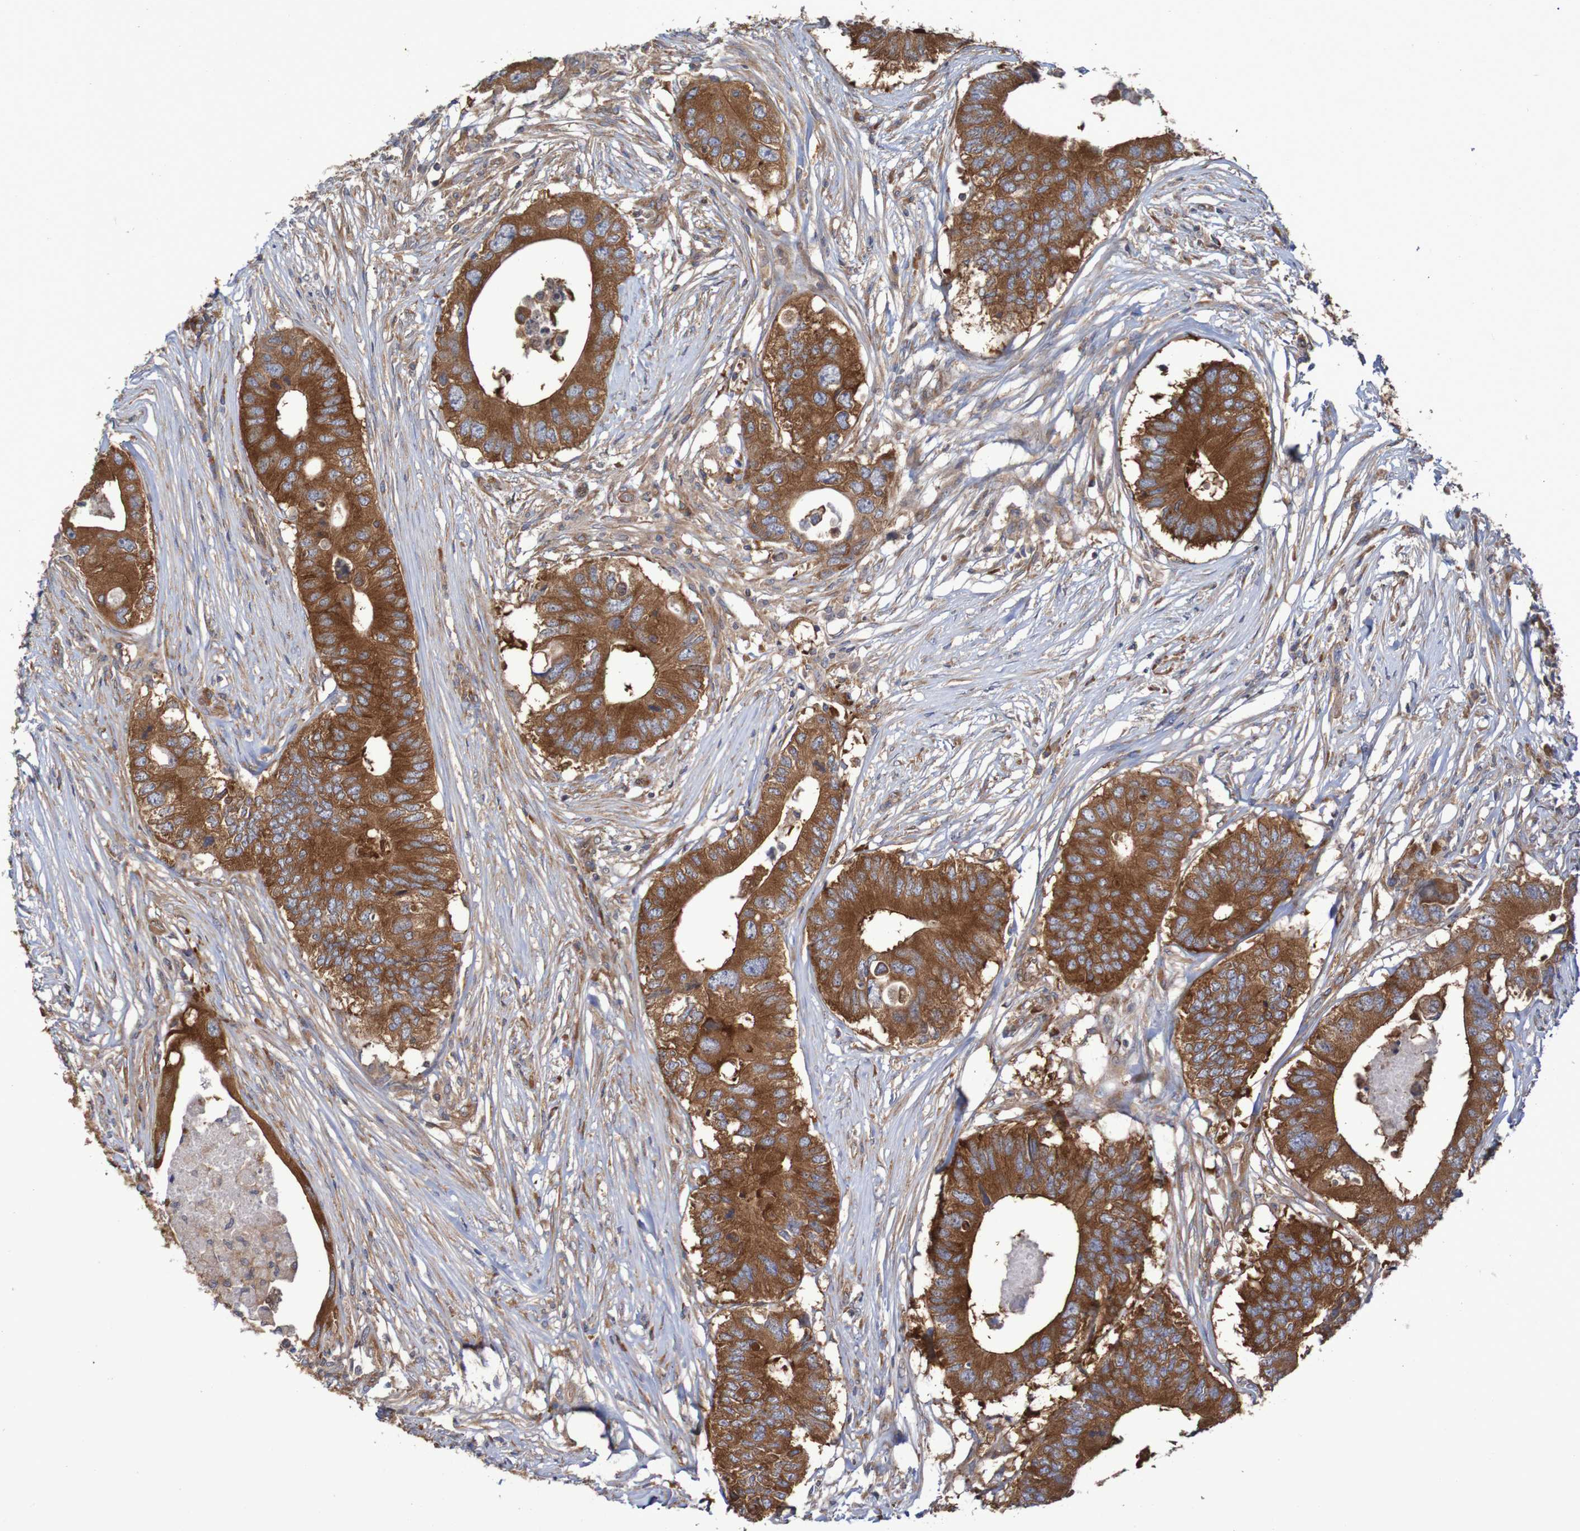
{"staining": {"intensity": "strong", "quantity": ">75%", "location": "cytoplasmic/membranous"}, "tissue": "colorectal cancer", "cell_type": "Tumor cells", "image_type": "cancer", "snomed": [{"axis": "morphology", "description": "Adenocarcinoma, NOS"}, {"axis": "topography", "description": "Colon"}], "caption": "Immunohistochemistry staining of colorectal cancer (adenocarcinoma), which demonstrates high levels of strong cytoplasmic/membranous expression in approximately >75% of tumor cells indicating strong cytoplasmic/membranous protein positivity. The staining was performed using DAB (brown) for protein detection and nuclei were counterstained in hematoxylin (blue).", "gene": "LRRC47", "patient": {"sex": "male", "age": 71}}